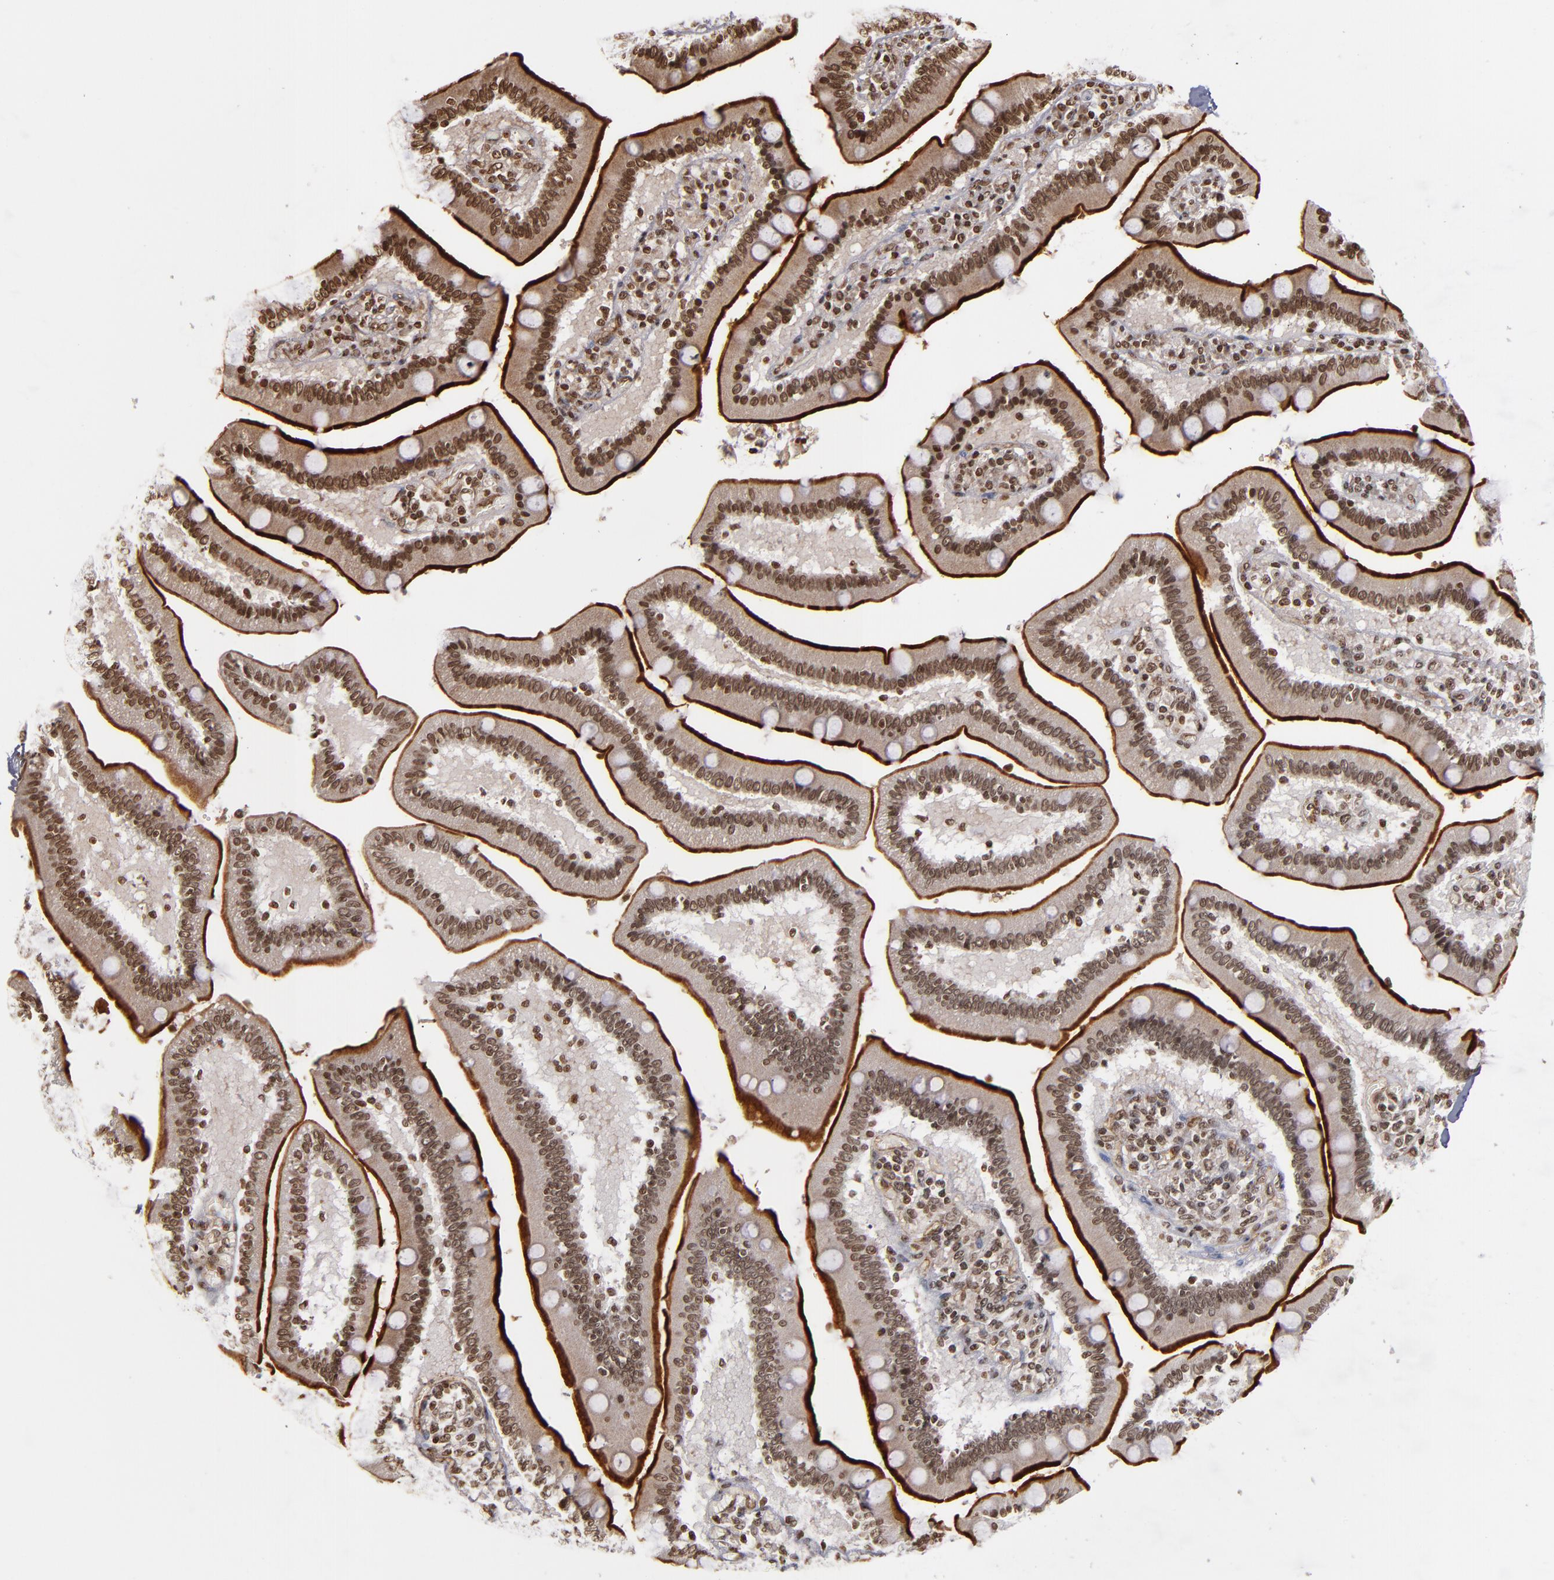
{"staining": {"intensity": "moderate", "quantity": ">75%", "location": "cytoplasmic/membranous,nuclear"}, "tissue": "duodenum", "cell_type": "Glandular cells", "image_type": "normal", "snomed": [{"axis": "morphology", "description": "Normal tissue, NOS"}, {"axis": "topography", "description": "Duodenum"}], "caption": "Glandular cells display moderate cytoplasmic/membranous,nuclear expression in approximately >75% of cells in benign duodenum.", "gene": "ABL2", "patient": {"sex": "male", "age": 66}}